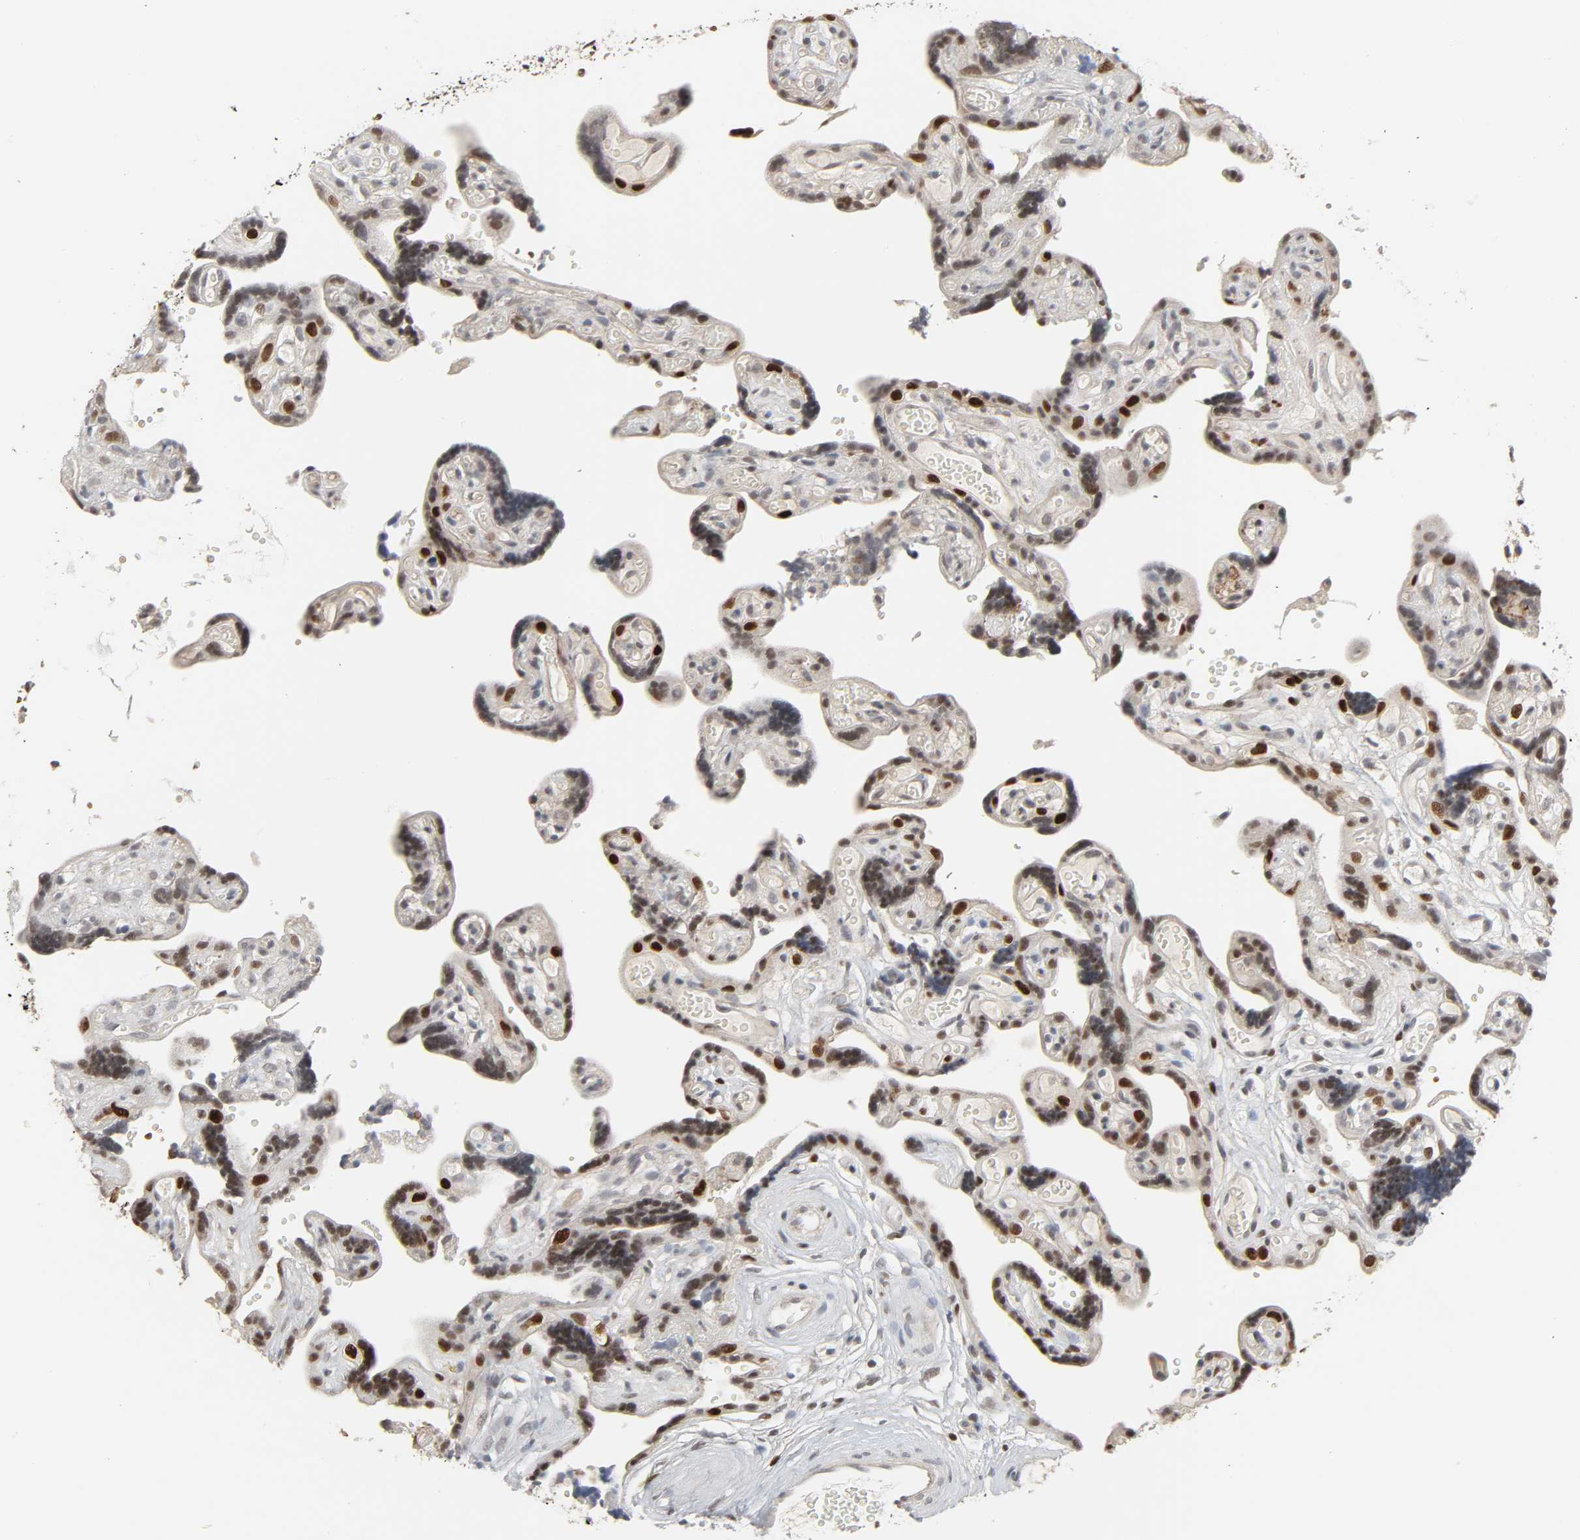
{"staining": {"intensity": "negative", "quantity": "none", "location": "none"}, "tissue": "placenta", "cell_type": "Decidual cells", "image_type": "normal", "snomed": [{"axis": "morphology", "description": "Normal tissue, NOS"}, {"axis": "topography", "description": "Placenta"}], "caption": "High power microscopy image of an immunohistochemistry micrograph of benign placenta, revealing no significant positivity in decidual cells.", "gene": "ZNF222", "patient": {"sex": "female", "age": 30}}